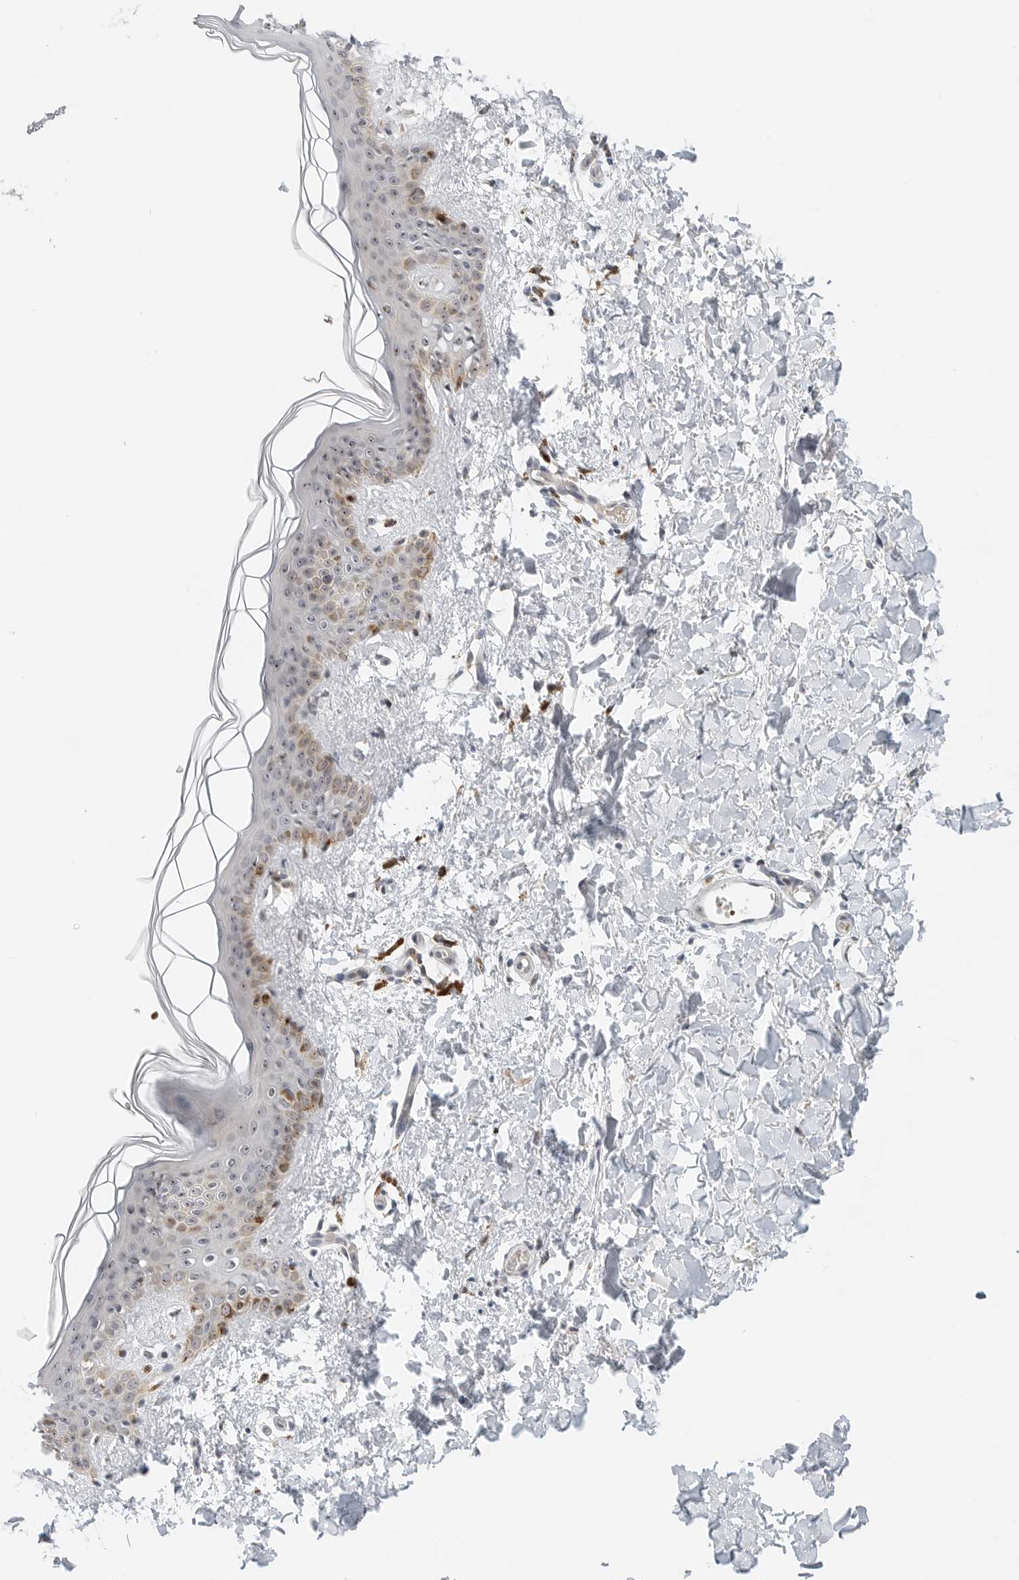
{"staining": {"intensity": "moderate", "quantity": ">75%", "location": "cytoplasmic/membranous"}, "tissue": "skin", "cell_type": "Fibroblasts", "image_type": "normal", "snomed": [{"axis": "morphology", "description": "Normal tissue, NOS"}, {"axis": "topography", "description": "Skin"}], "caption": "Moderate cytoplasmic/membranous staining is identified in about >75% of fibroblasts in normal skin. The staining was performed using DAB (3,3'-diaminobenzidine) to visualize the protein expression in brown, while the nuclei were stained in blue with hematoxylin (Magnification: 20x).", "gene": "RIMKLA", "patient": {"sex": "female", "age": 46}}